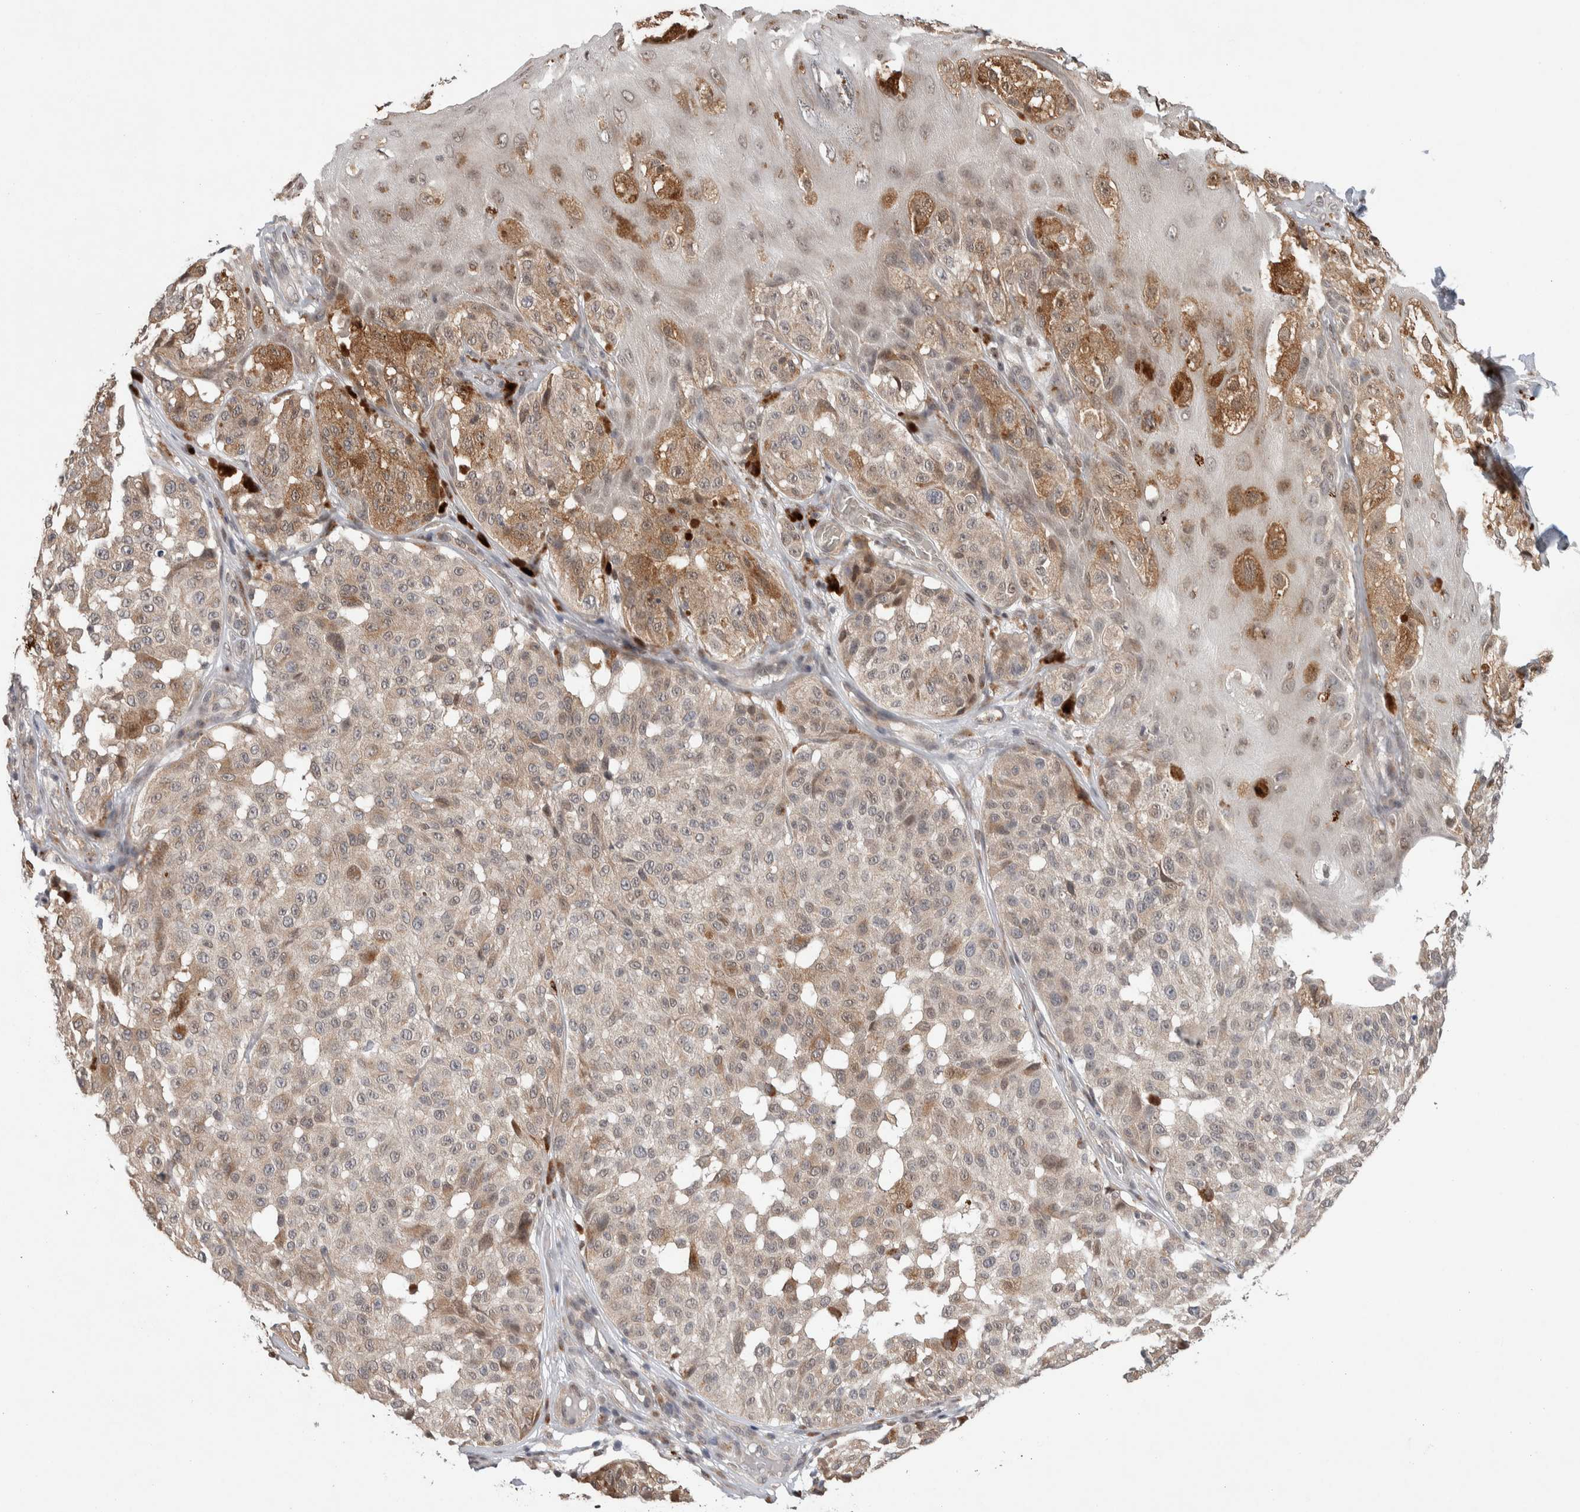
{"staining": {"intensity": "weak", "quantity": "25%-75%", "location": "cytoplasmic/membranous"}, "tissue": "melanoma", "cell_type": "Tumor cells", "image_type": "cancer", "snomed": [{"axis": "morphology", "description": "Malignant melanoma, NOS"}, {"axis": "topography", "description": "Skin"}], "caption": "Malignant melanoma stained for a protein exhibits weak cytoplasmic/membranous positivity in tumor cells.", "gene": "KCNK1", "patient": {"sex": "female", "age": 46}}